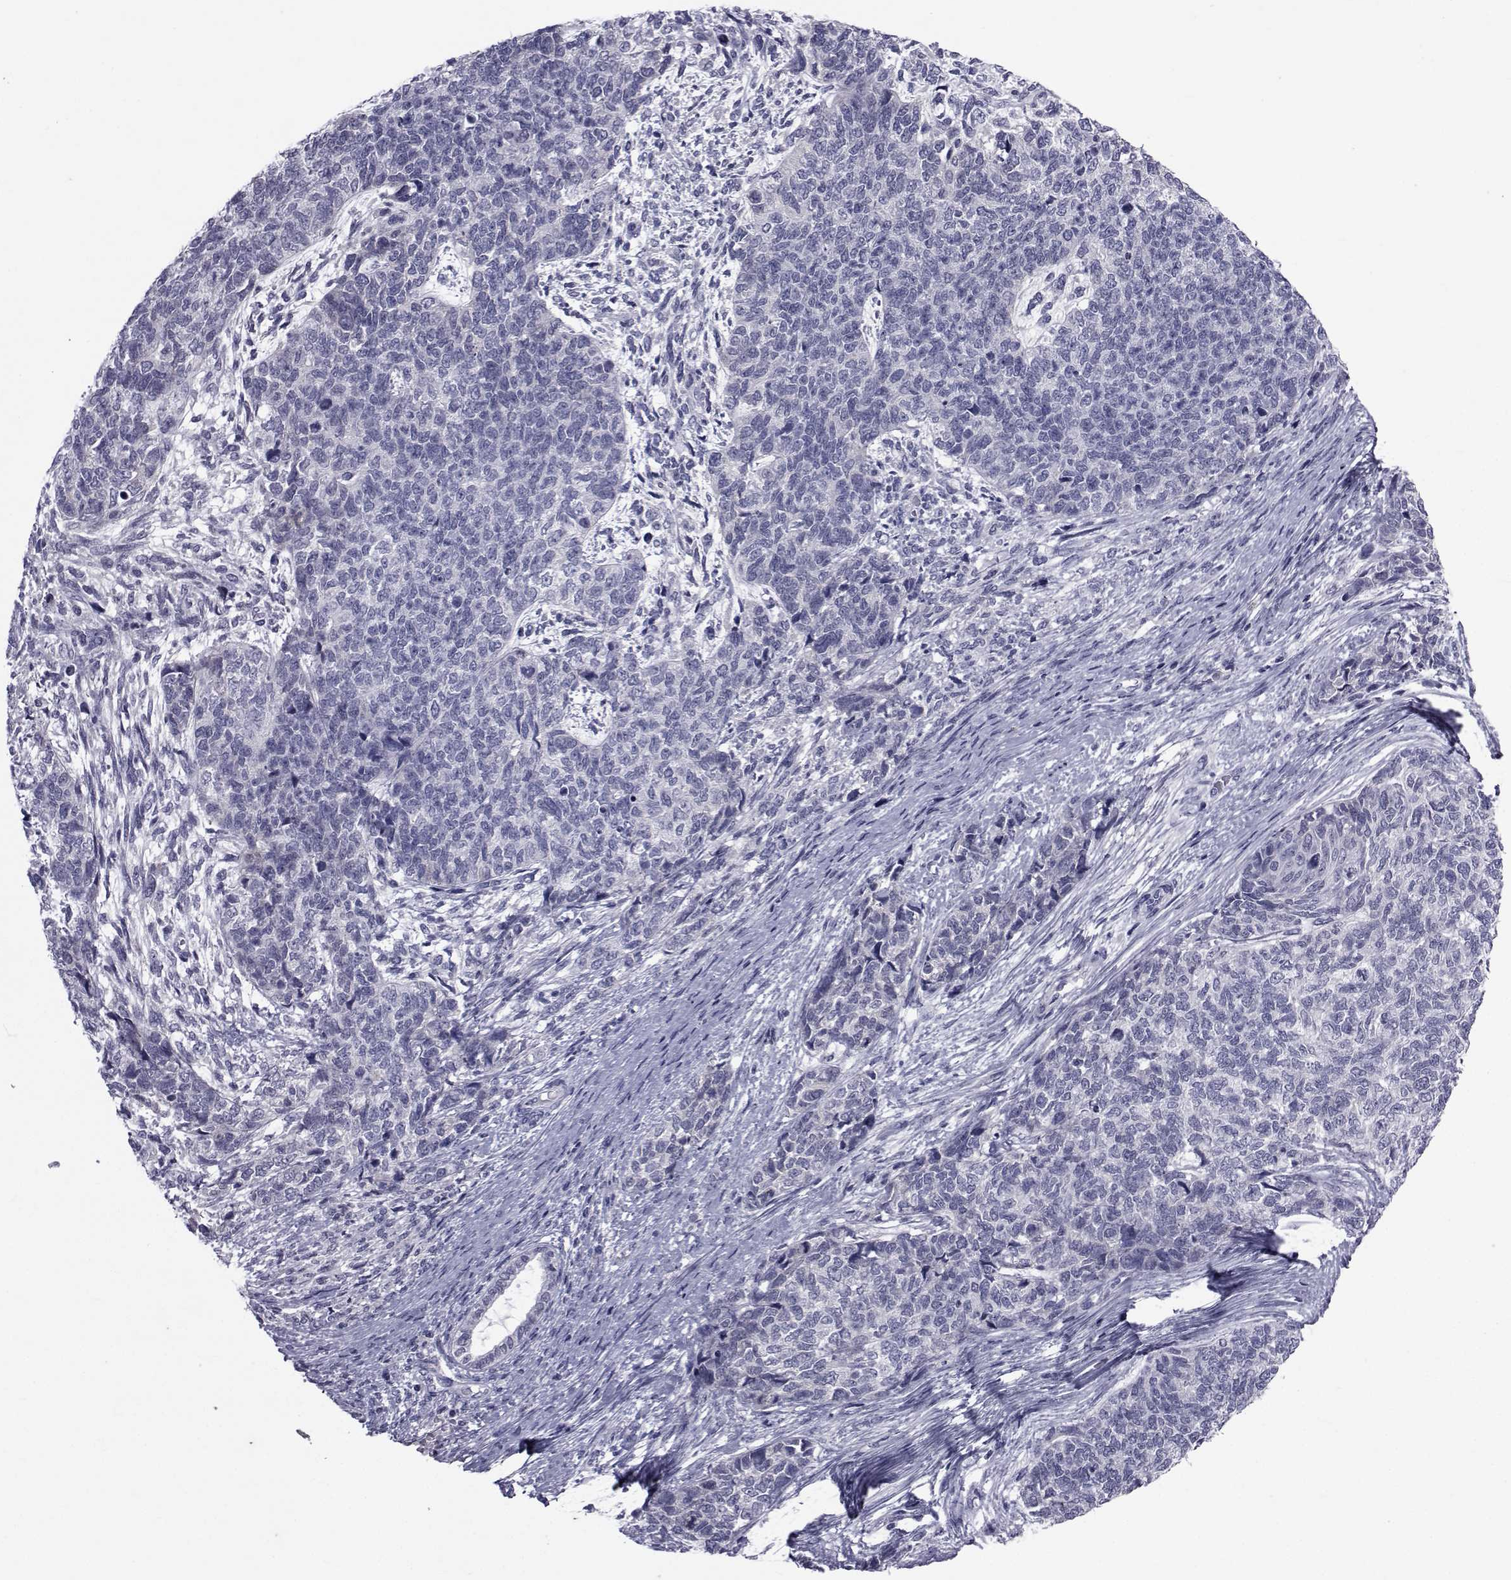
{"staining": {"intensity": "negative", "quantity": "none", "location": "none"}, "tissue": "cervical cancer", "cell_type": "Tumor cells", "image_type": "cancer", "snomed": [{"axis": "morphology", "description": "Squamous cell carcinoma, NOS"}, {"axis": "topography", "description": "Cervix"}], "caption": "Cervical cancer (squamous cell carcinoma) was stained to show a protein in brown. There is no significant positivity in tumor cells.", "gene": "PAX2", "patient": {"sex": "female", "age": 63}}